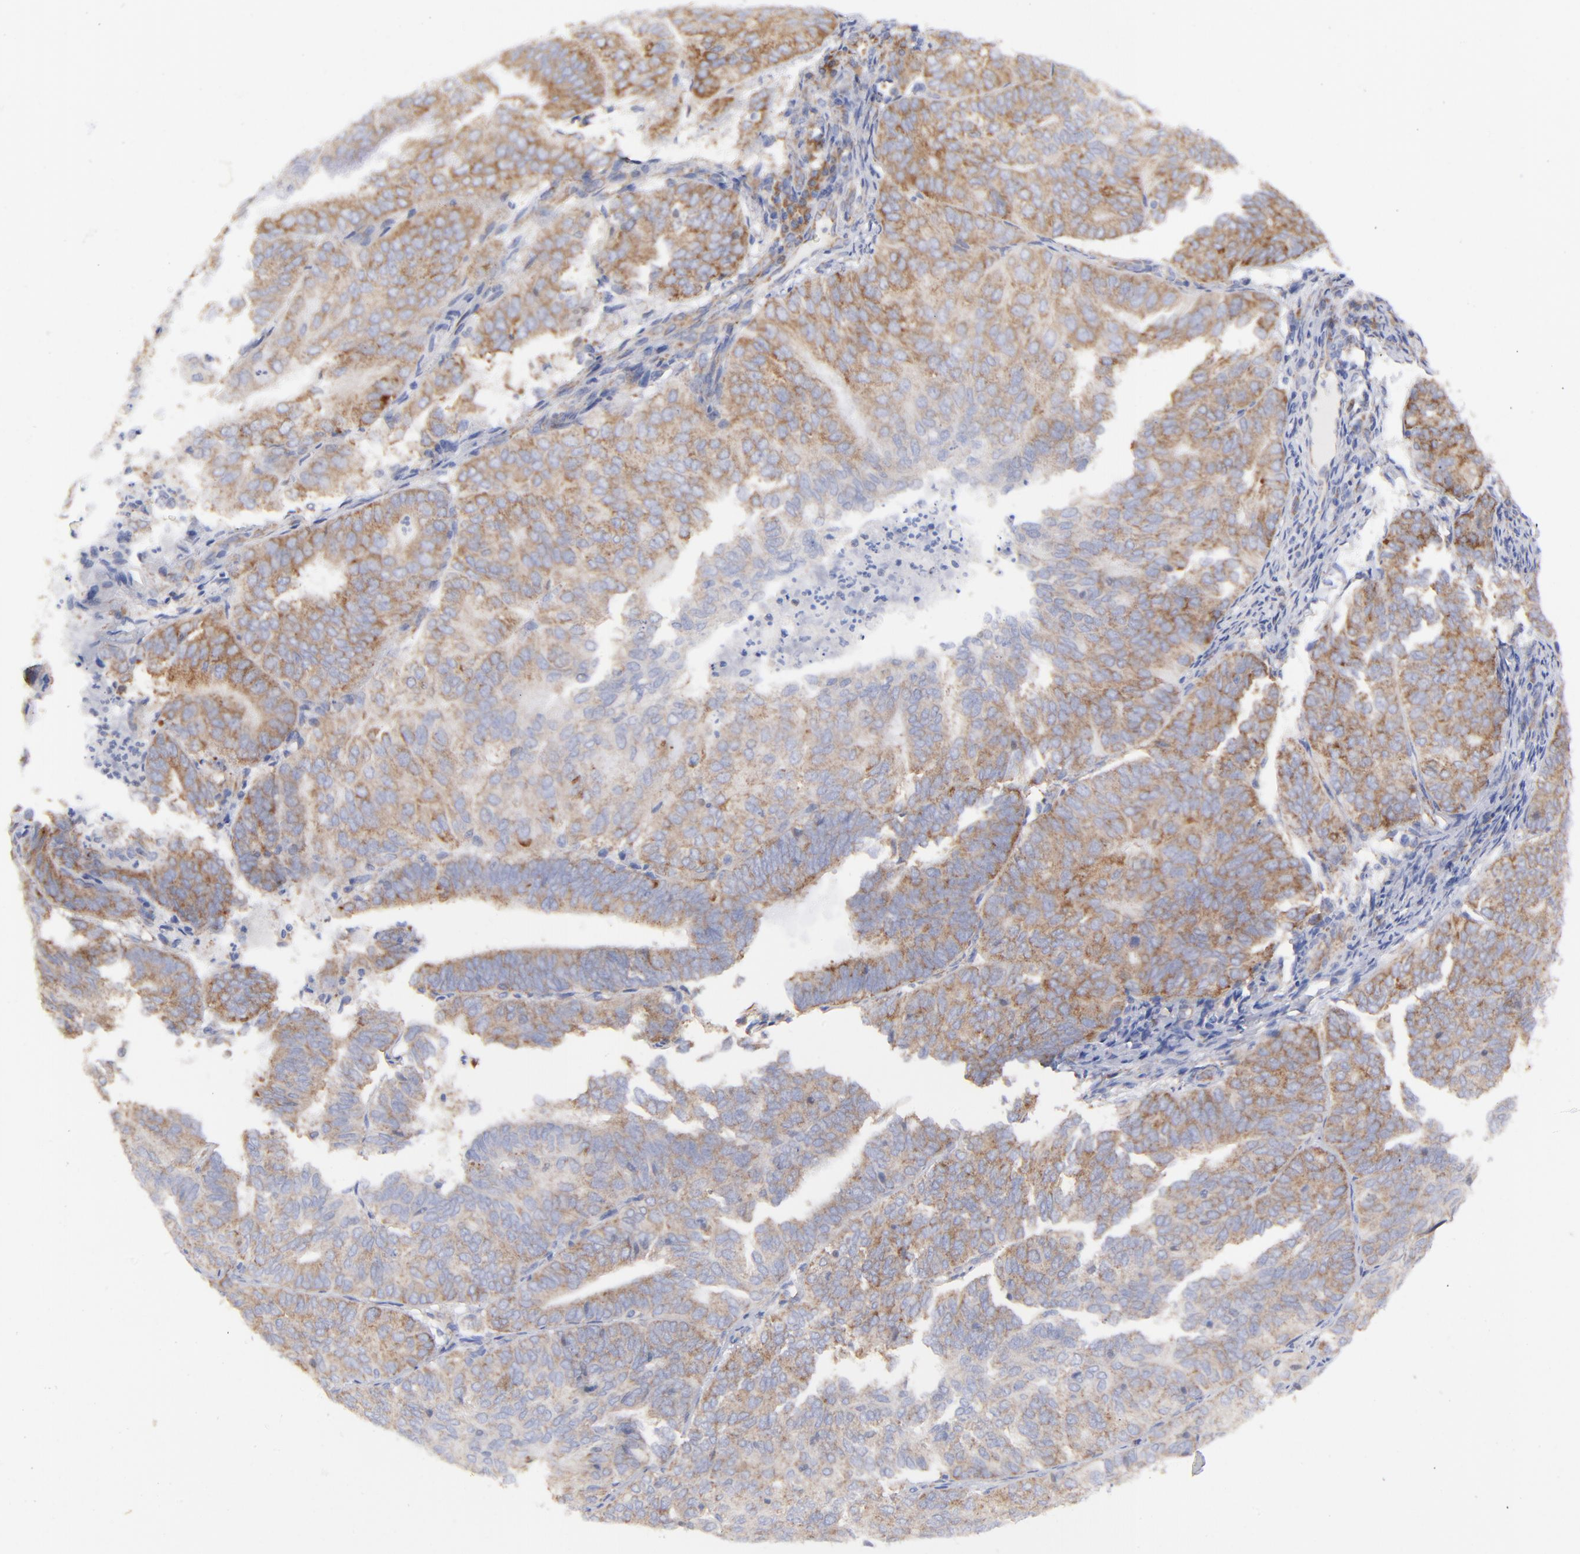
{"staining": {"intensity": "moderate", "quantity": ">75%", "location": "cytoplasmic/membranous"}, "tissue": "endometrial cancer", "cell_type": "Tumor cells", "image_type": "cancer", "snomed": [{"axis": "morphology", "description": "Adenocarcinoma, NOS"}, {"axis": "topography", "description": "Endometrium"}], "caption": "Immunohistochemical staining of human adenocarcinoma (endometrial) exhibits moderate cytoplasmic/membranous protein positivity in about >75% of tumor cells.", "gene": "EIF2AK2", "patient": {"sex": "female", "age": 59}}